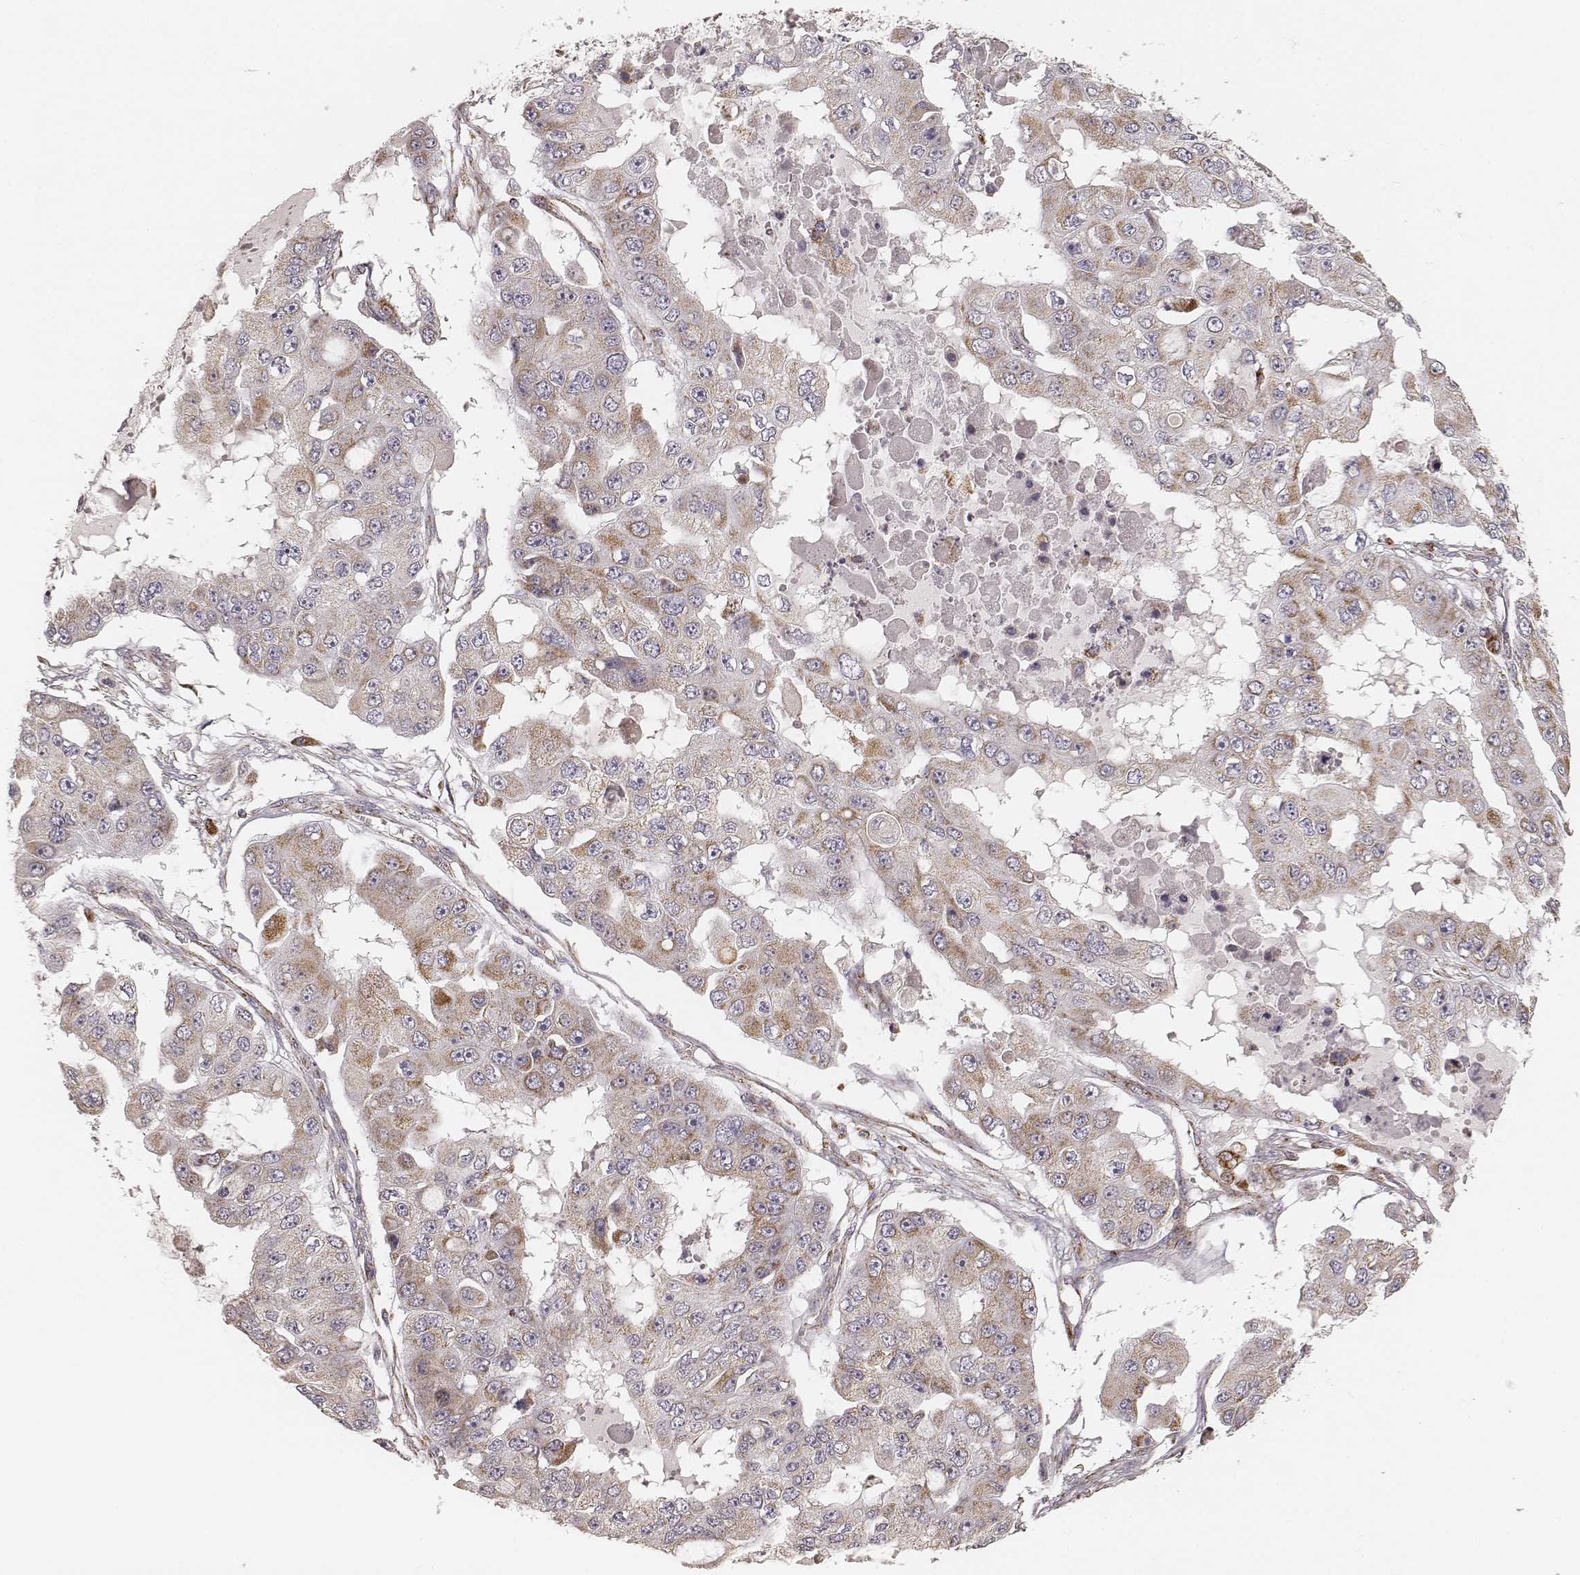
{"staining": {"intensity": "weak", "quantity": ">75%", "location": "cytoplasmic/membranous"}, "tissue": "ovarian cancer", "cell_type": "Tumor cells", "image_type": "cancer", "snomed": [{"axis": "morphology", "description": "Cystadenocarcinoma, serous, NOS"}, {"axis": "topography", "description": "Ovary"}], "caption": "There is low levels of weak cytoplasmic/membranous positivity in tumor cells of ovarian serous cystadenocarcinoma, as demonstrated by immunohistochemical staining (brown color).", "gene": "CS", "patient": {"sex": "female", "age": 56}}